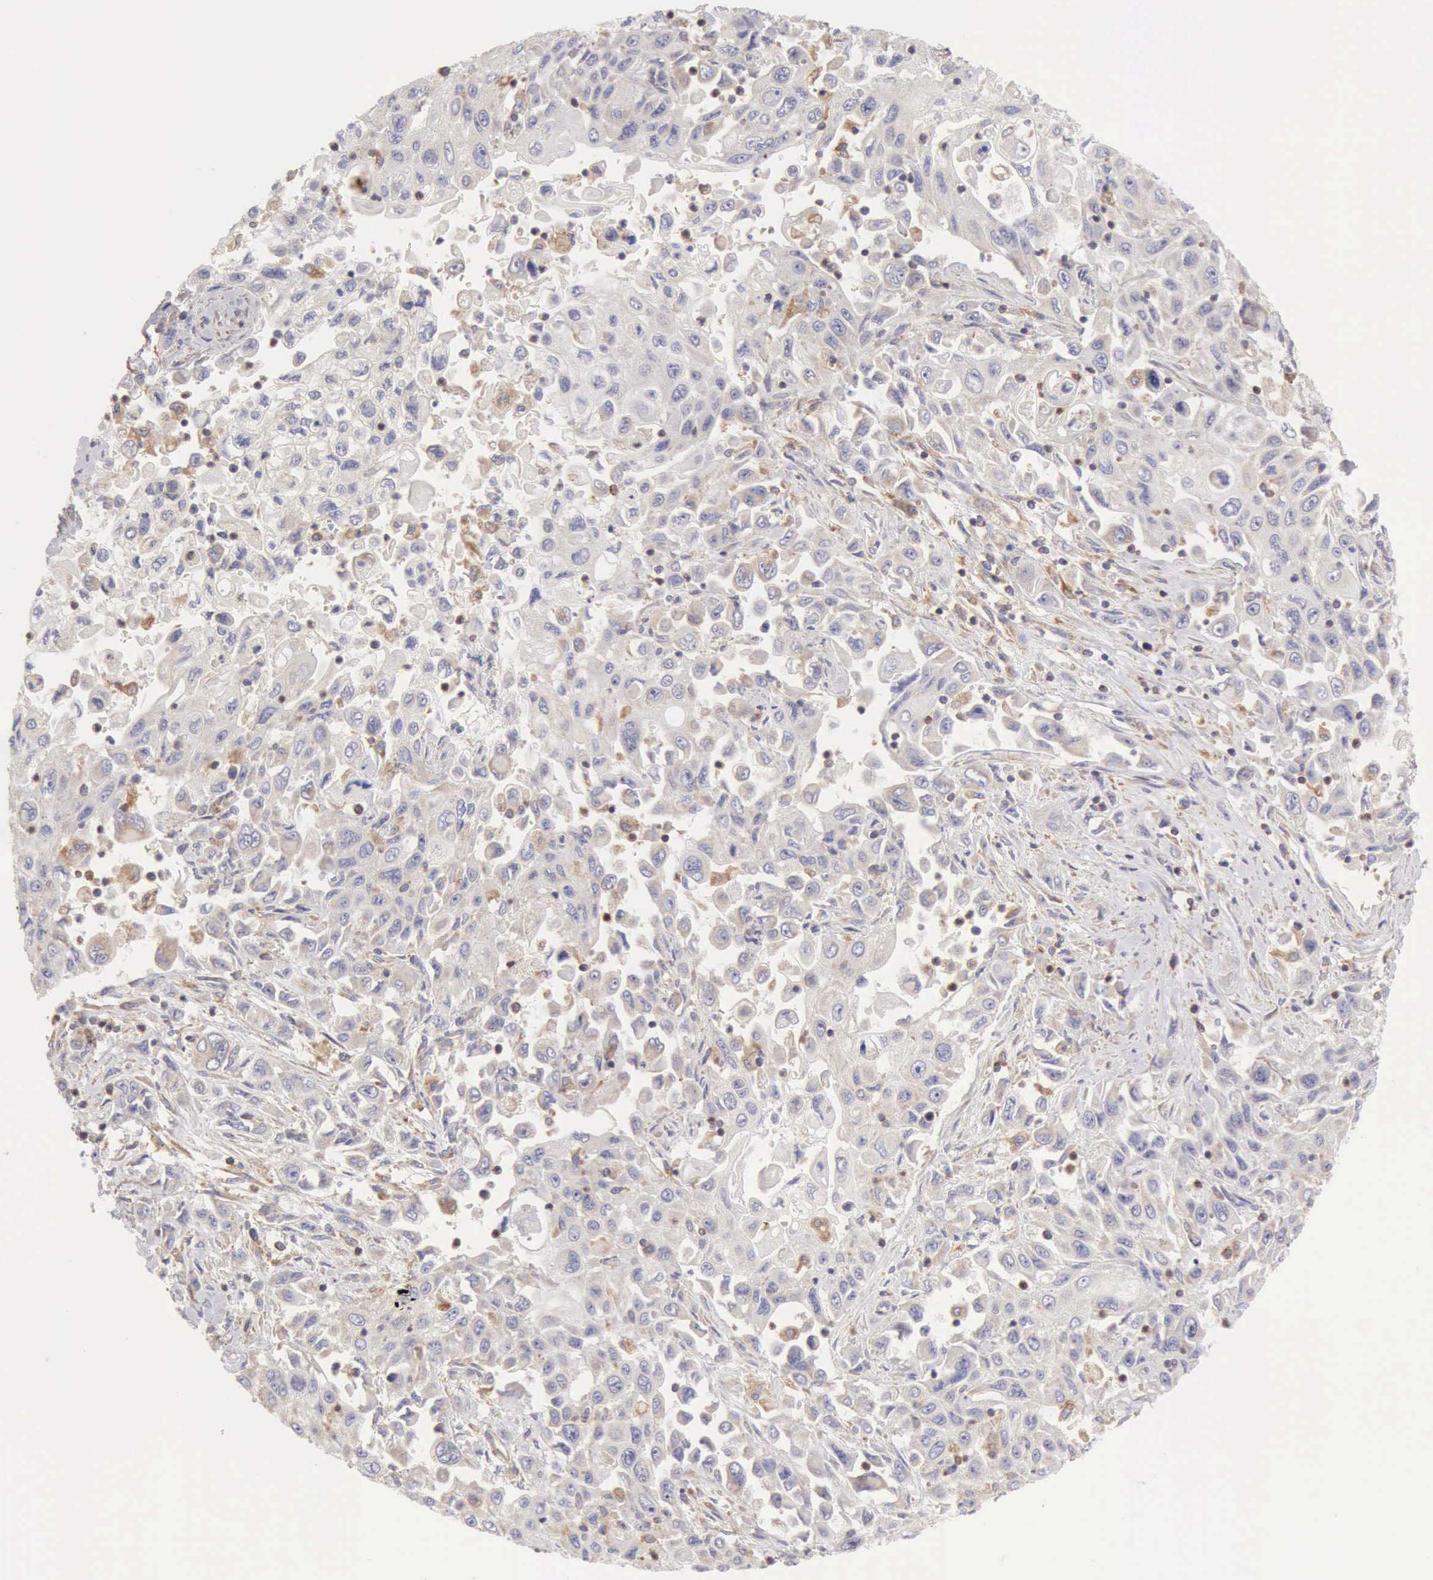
{"staining": {"intensity": "weak", "quantity": "<25%", "location": "cytoplasmic/membranous"}, "tissue": "pancreatic cancer", "cell_type": "Tumor cells", "image_type": "cancer", "snomed": [{"axis": "morphology", "description": "Adenocarcinoma, NOS"}, {"axis": "topography", "description": "Pancreas"}], "caption": "Pancreatic cancer (adenocarcinoma) was stained to show a protein in brown. There is no significant staining in tumor cells.", "gene": "ARHGAP4", "patient": {"sex": "male", "age": 70}}